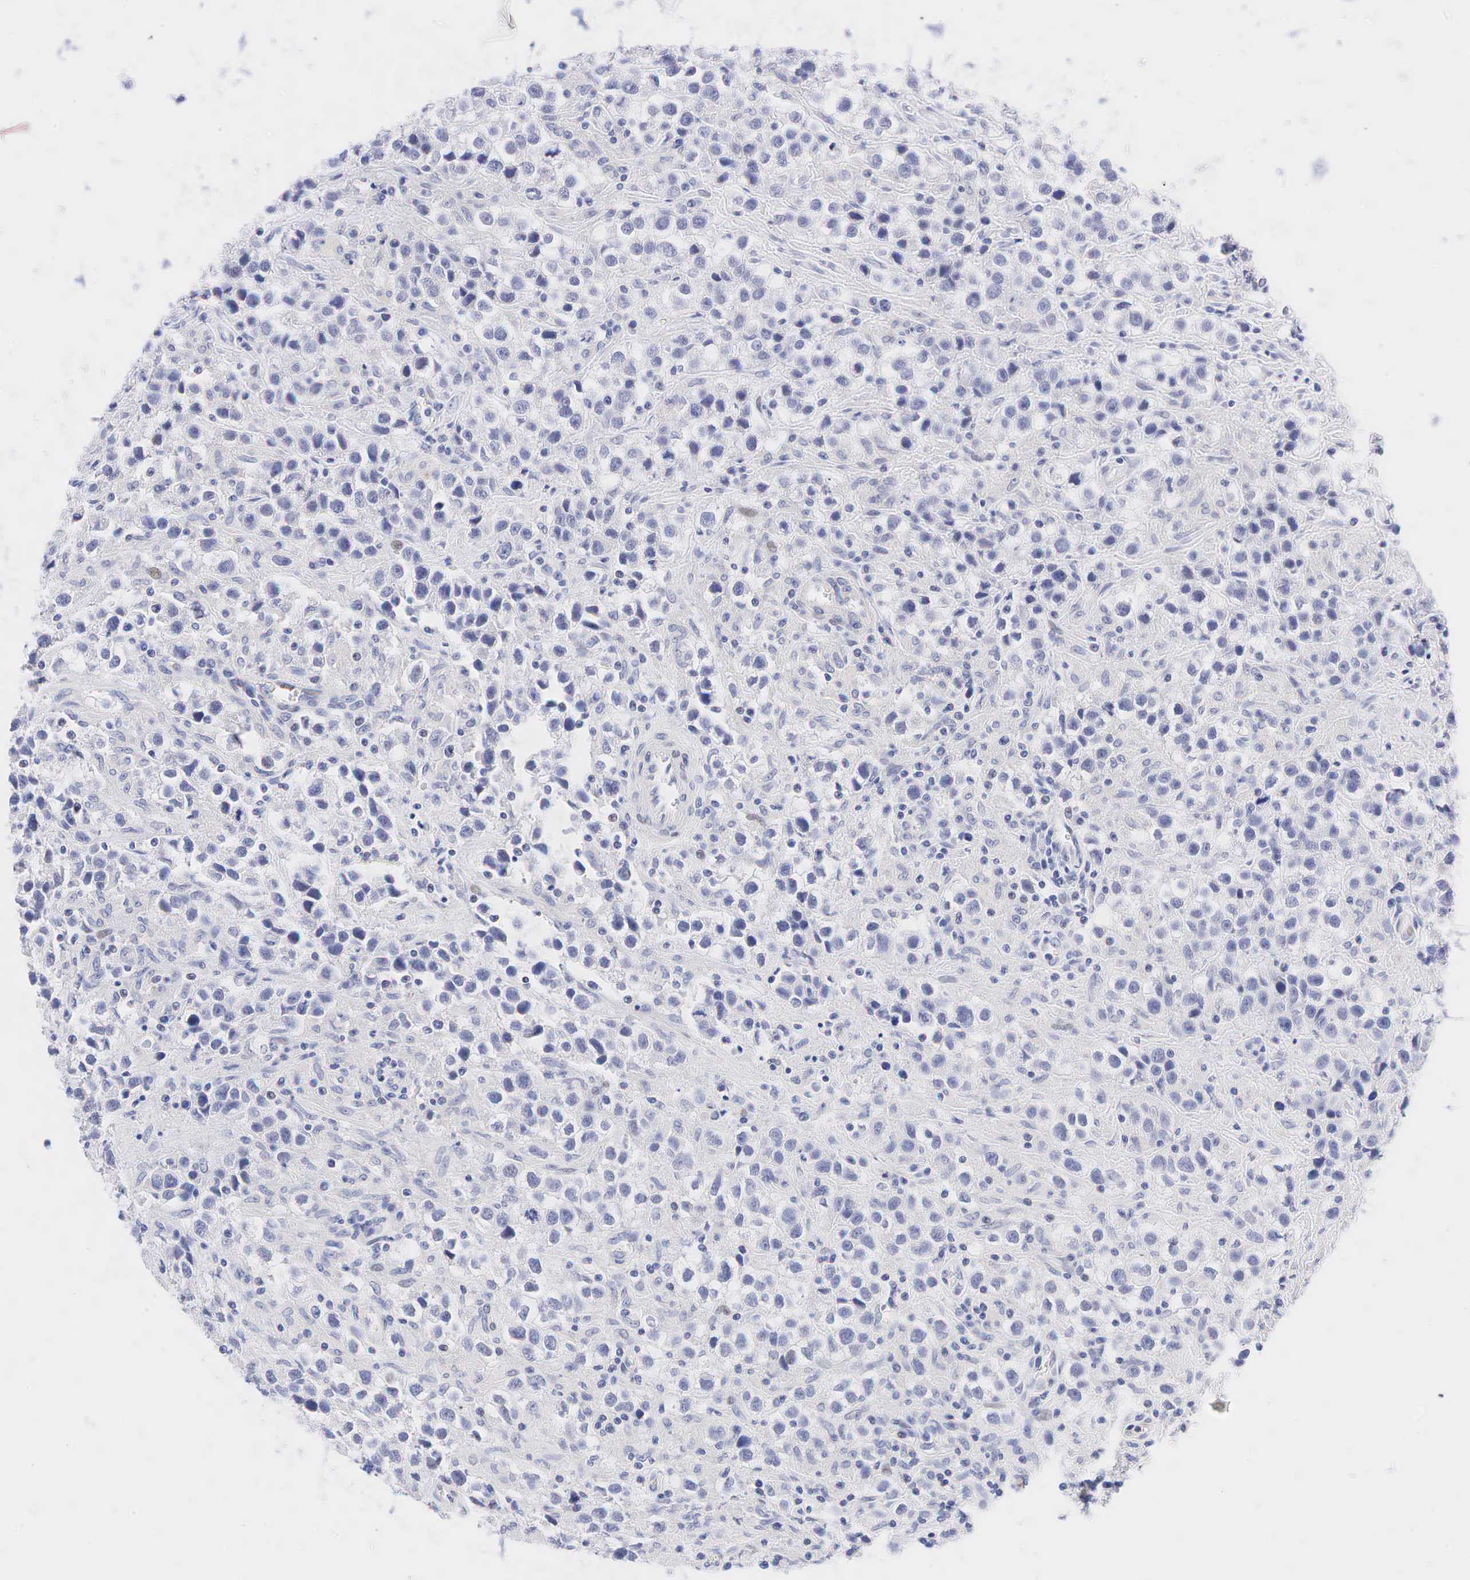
{"staining": {"intensity": "negative", "quantity": "none", "location": "none"}, "tissue": "testis cancer", "cell_type": "Tumor cells", "image_type": "cancer", "snomed": [{"axis": "morphology", "description": "Seminoma, NOS"}, {"axis": "topography", "description": "Testis"}], "caption": "Immunohistochemical staining of human testis cancer exhibits no significant staining in tumor cells. The staining was performed using DAB (3,3'-diaminobenzidine) to visualize the protein expression in brown, while the nuclei were stained in blue with hematoxylin (Magnification: 20x).", "gene": "AR", "patient": {"sex": "male", "age": 43}}